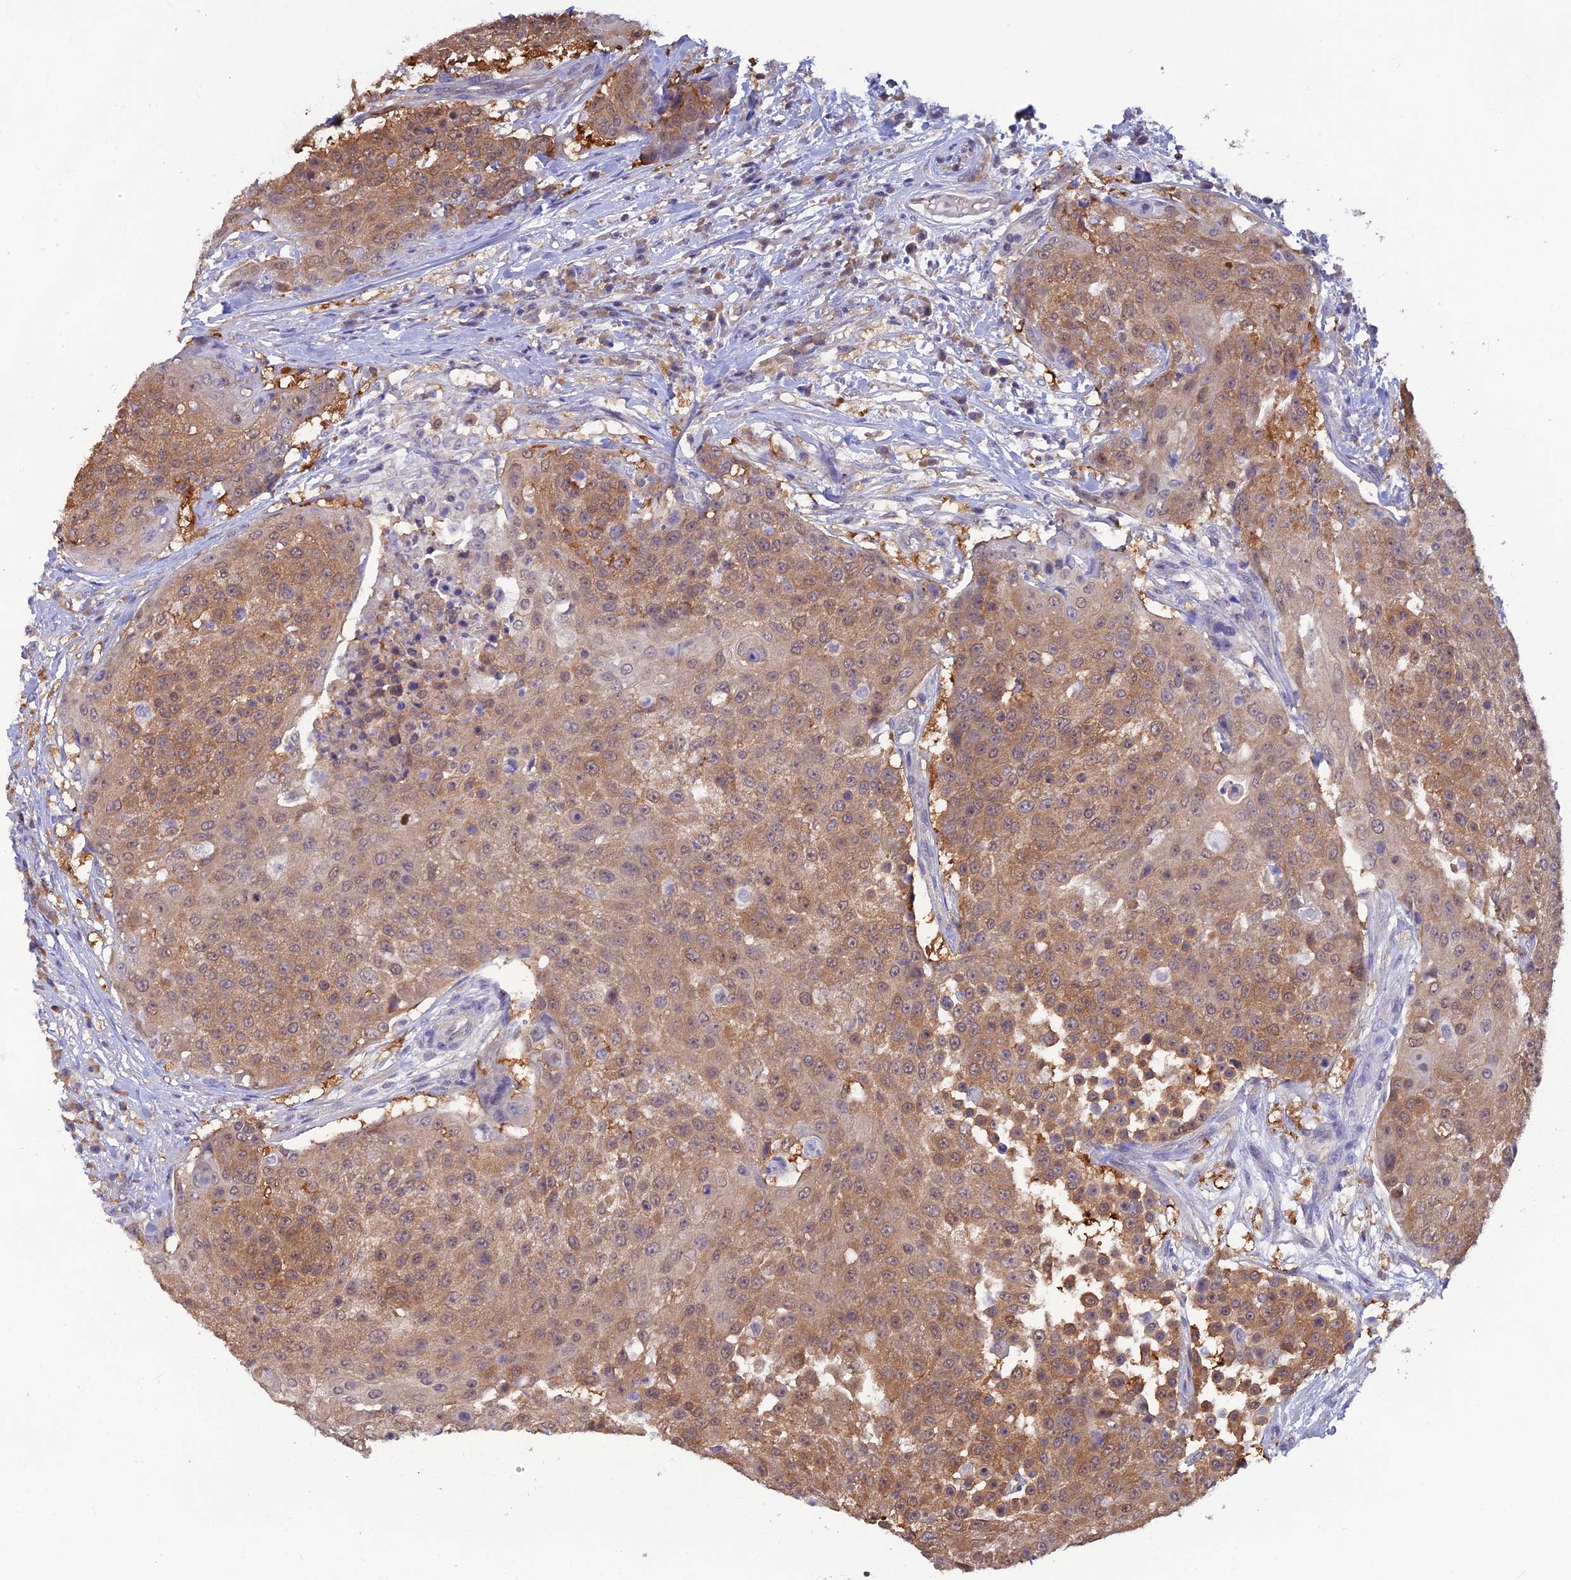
{"staining": {"intensity": "moderate", "quantity": ">75%", "location": "cytoplasmic/membranous,nuclear"}, "tissue": "urothelial cancer", "cell_type": "Tumor cells", "image_type": "cancer", "snomed": [{"axis": "morphology", "description": "Urothelial carcinoma, High grade"}, {"axis": "topography", "description": "Urinary bladder"}], "caption": "Urothelial cancer stained for a protein exhibits moderate cytoplasmic/membranous and nuclear positivity in tumor cells.", "gene": "HINT1", "patient": {"sex": "female", "age": 63}}